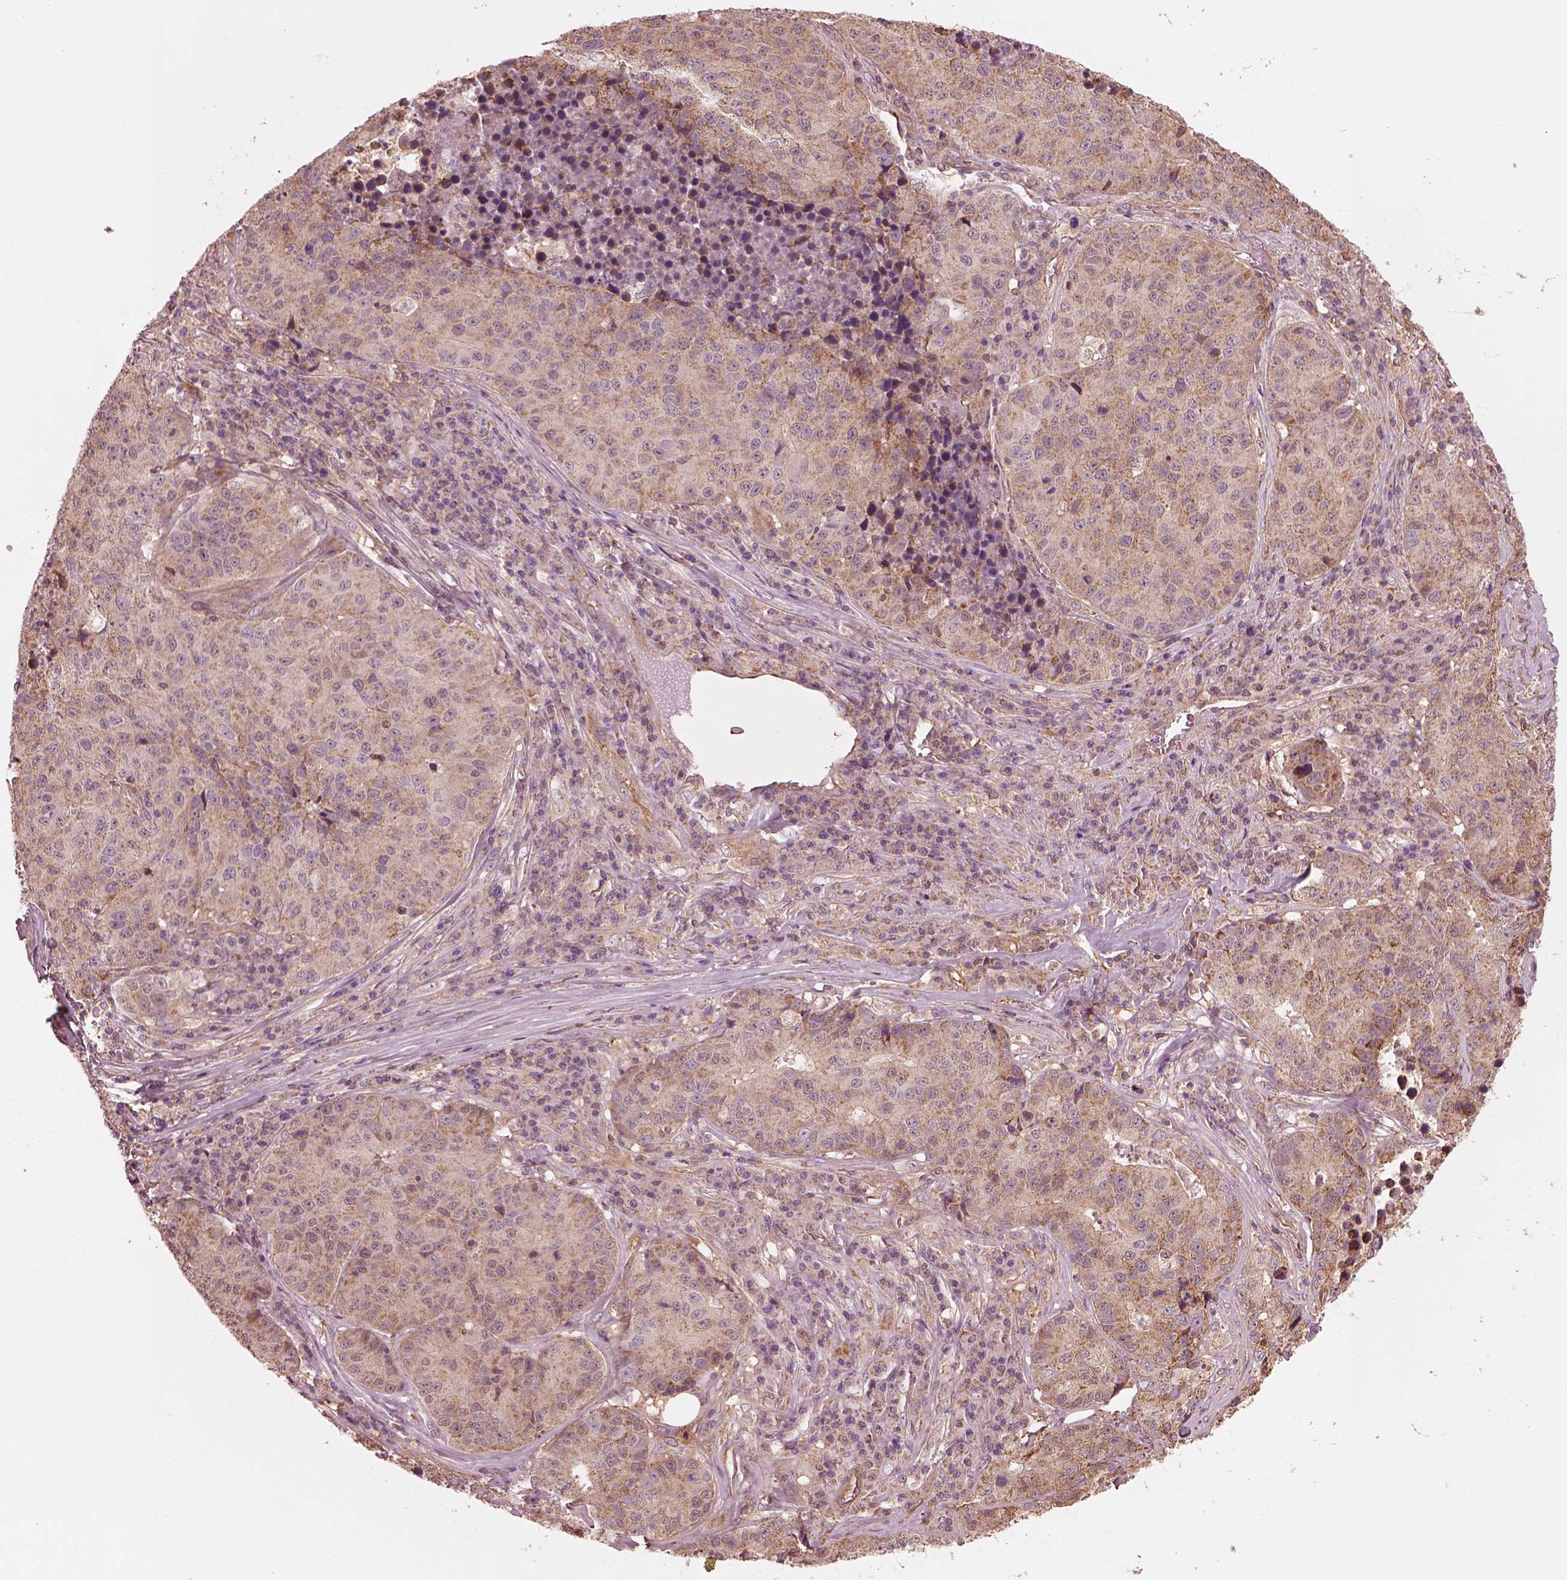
{"staining": {"intensity": "moderate", "quantity": ">75%", "location": "cytoplasmic/membranous"}, "tissue": "stomach cancer", "cell_type": "Tumor cells", "image_type": "cancer", "snomed": [{"axis": "morphology", "description": "Adenocarcinoma, NOS"}, {"axis": "topography", "description": "Stomach"}], "caption": "Tumor cells demonstrate medium levels of moderate cytoplasmic/membranous staining in about >75% of cells in human stomach adenocarcinoma. Using DAB (3,3'-diaminobenzidine) (brown) and hematoxylin (blue) stains, captured at high magnification using brightfield microscopy.", "gene": "STK33", "patient": {"sex": "male", "age": 71}}